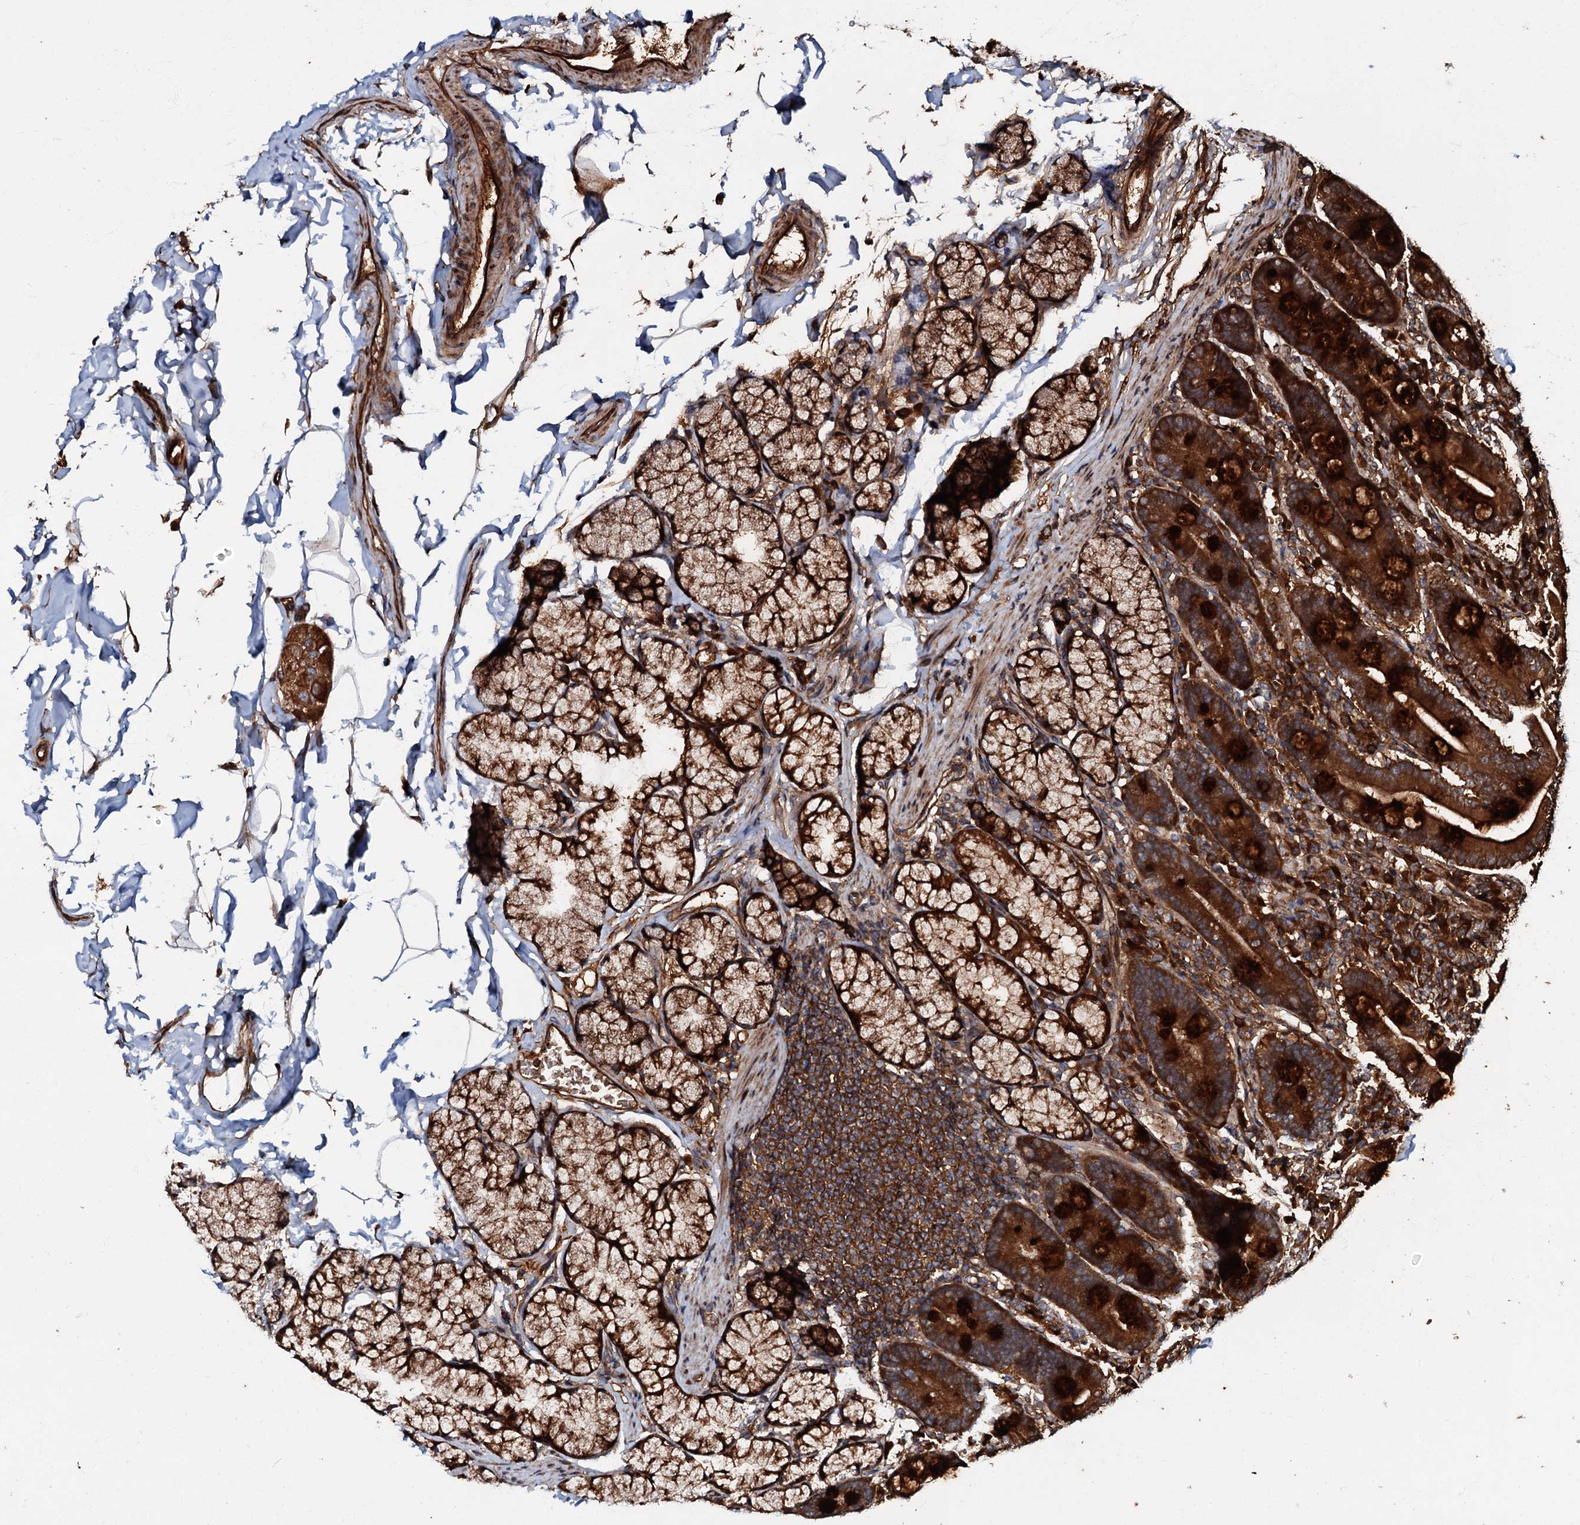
{"staining": {"intensity": "strong", "quantity": "25%-75%", "location": "cytoplasmic/membranous"}, "tissue": "duodenum", "cell_type": "Glandular cells", "image_type": "normal", "snomed": [{"axis": "morphology", "description": "Normal tissue, NOS"}, {"axis": "topography", "description": "Duodenum"}], "caption": "Glandular cells reveal strong cytoplasmic/membranous expression in about 25%-75% of cells in normal duodenum. The staining is performed using DAB brown chromogen to label protein expression. The nuclei are counter-stained blue using hematoxylin.", "gene": "BLOC1S6", "patient": {"sex": "male", "age": 35}}